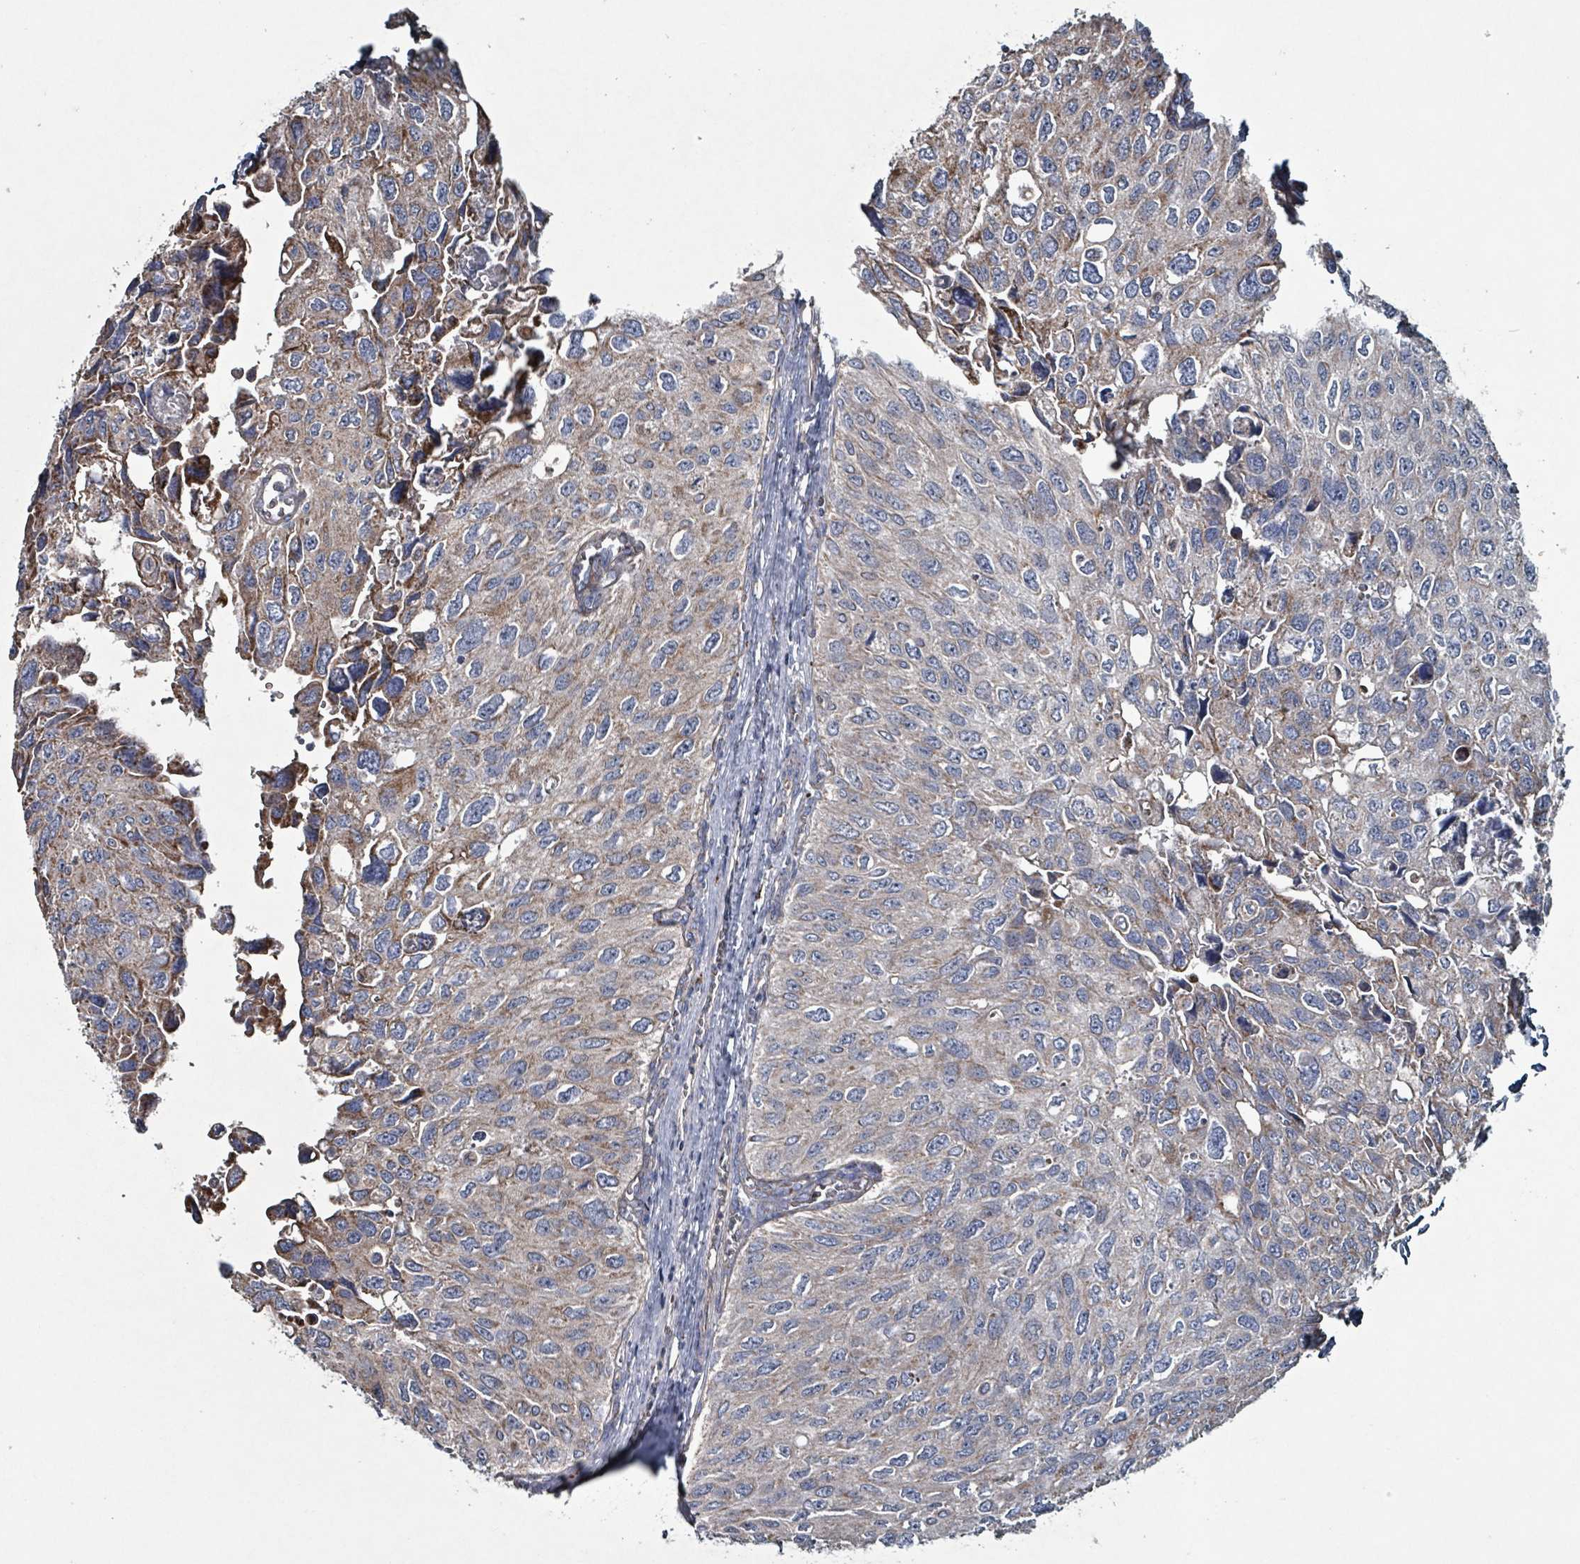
{"staining": {"intensity": "moderate", "quantity": "25%-75%", "location": "cytoplasmic/membranous"}, "tissue": "urothelial cancer", "cell_type": "Tumor cells", "image_type": "cancer", "snomed": [{"axis": "morphology", "description": "Urothelial carcinoma, NOS"}, {"axis": "topography", "description": "Urinary bladder"}], "caption": "A histopathology image of human transitional cell carcinoma stained for a protein exhibits moderate cytoplasmic/membranous brown staining in tumor cells.", "gene": "ABHD18", "patient": {"sex": "male", "age": 80}}